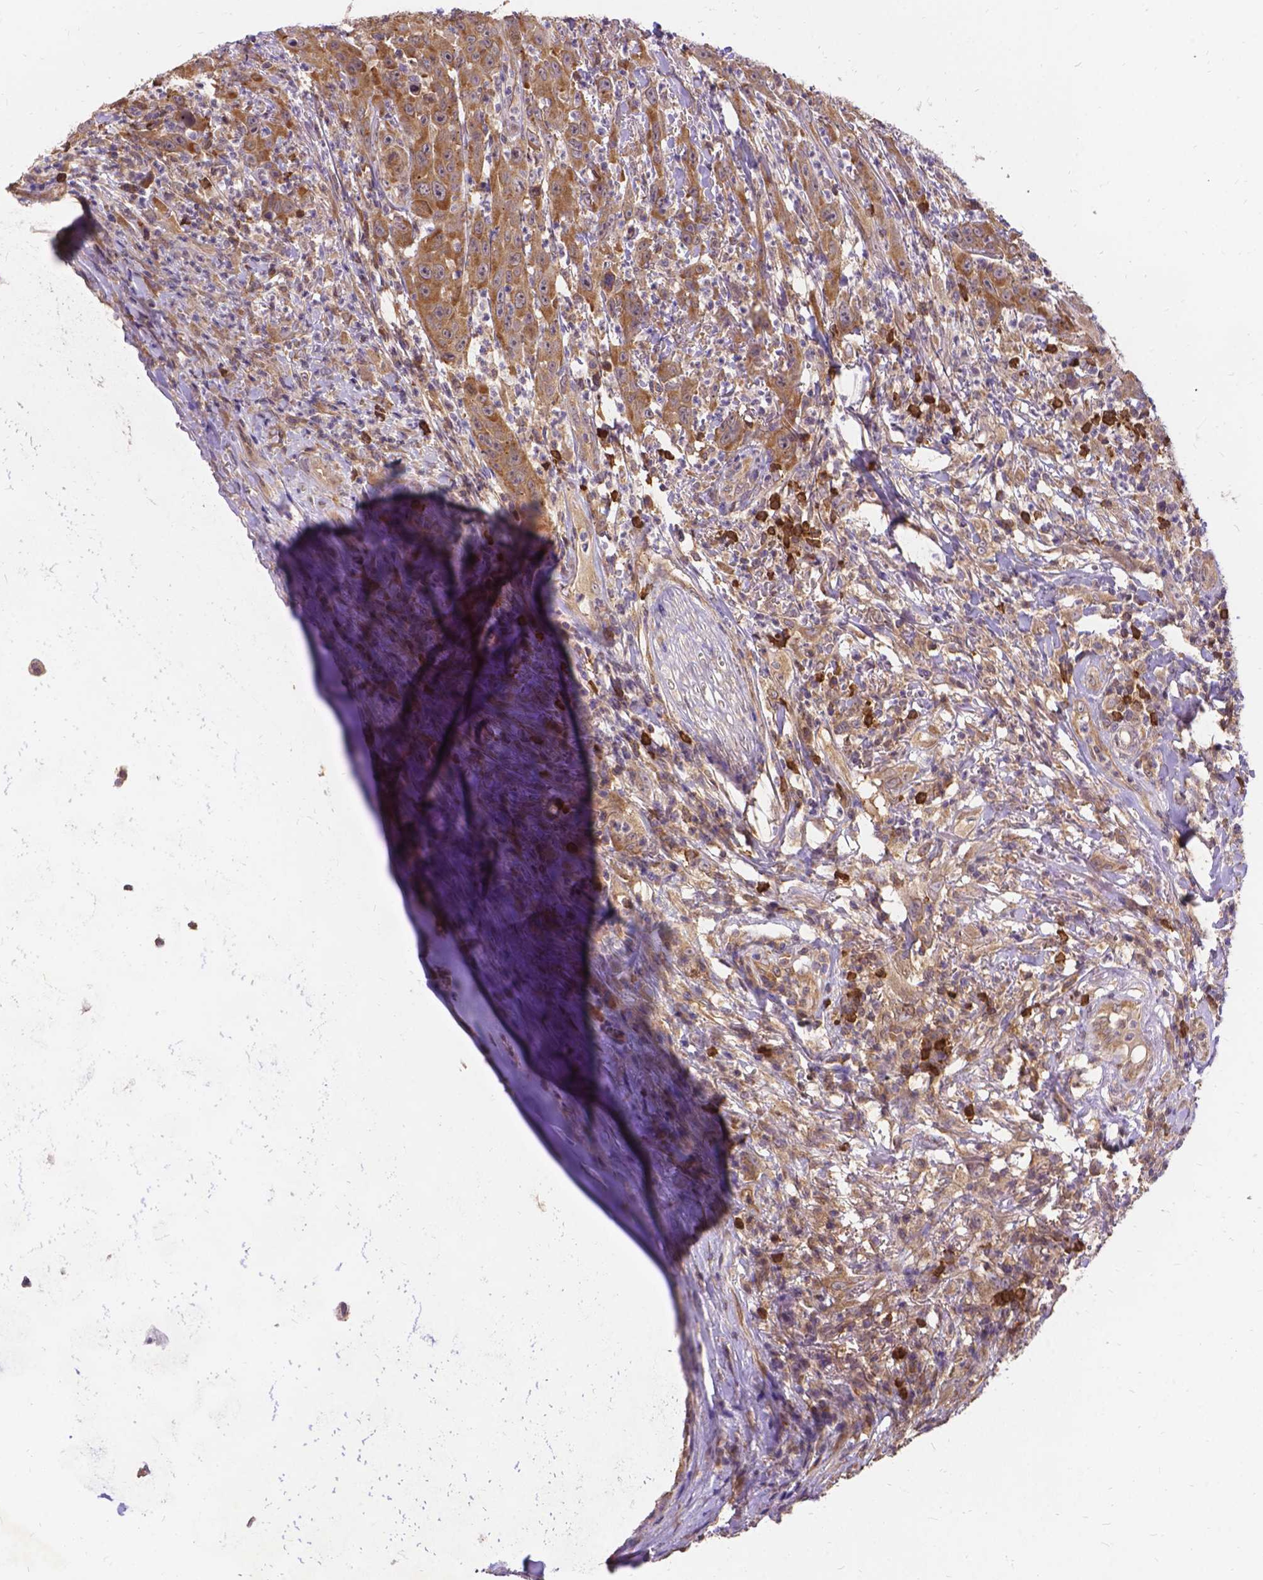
{"staining": {"intensity": "moderate", "quantity": ">75%", "location": "cytoplasmic/membranous"}, "tissue": "head and neck cancer", "cell_type": "Tumor cells", "image_type": "cancer", "snomed": [{"axis": "morphology", "description": "Squamous cell carcinoma, NOS"}, {"axis": "topography", "description": "Skin"}, {"axis": "topography", "description": "Head-Neck"}], "caption": "Moderate cytoplasmic/membranous staining is appreciated in approximately >75% of tumor cells in squamous cell carcinoma (head and neck).", "gene": "DENND6A", "patient": {"sex": "male", "age": 80}}